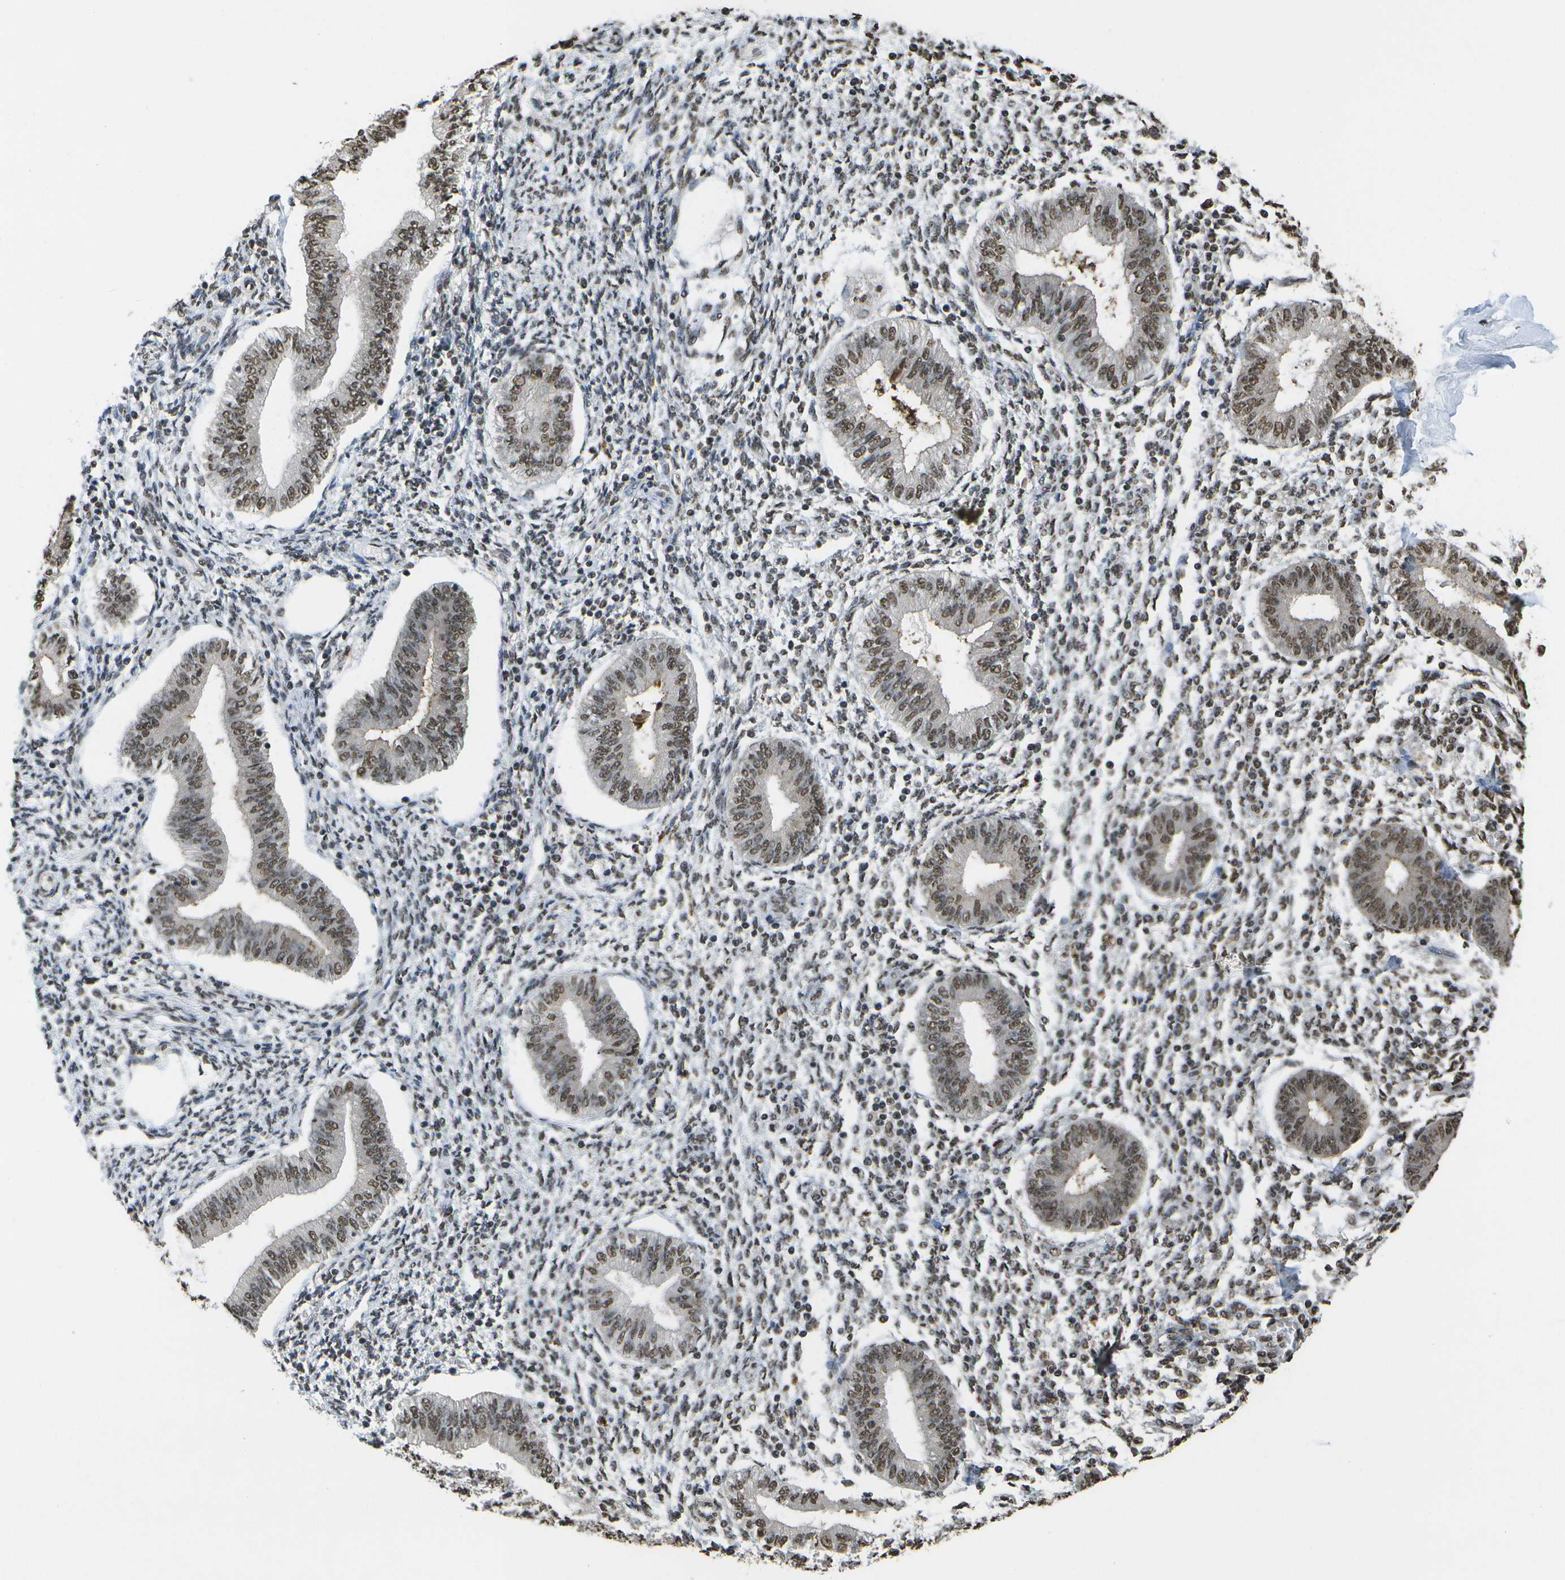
{"staining": {"intensity": "moderate", "quantity": "<25%", "location": "nuclear"}, "tissue": "endometrium", "cell_type": "Cells in endometrial stroma", "image_type": "normal", "snomed": [{"axis": "morphology", "description": "Normal tissue, NOS"}, {"axis": "topography", "description": "Endometrium"}], "caption": "Endometrium stained with DAB IHC shows low levels of moderate nuclear staining in approximately <25% of cells in endometrial stroma. (DAB IHC with brightfield microscopy, high magnification).", "gene": "SPEN", "patient": {"sex": "female", "age": 50}}